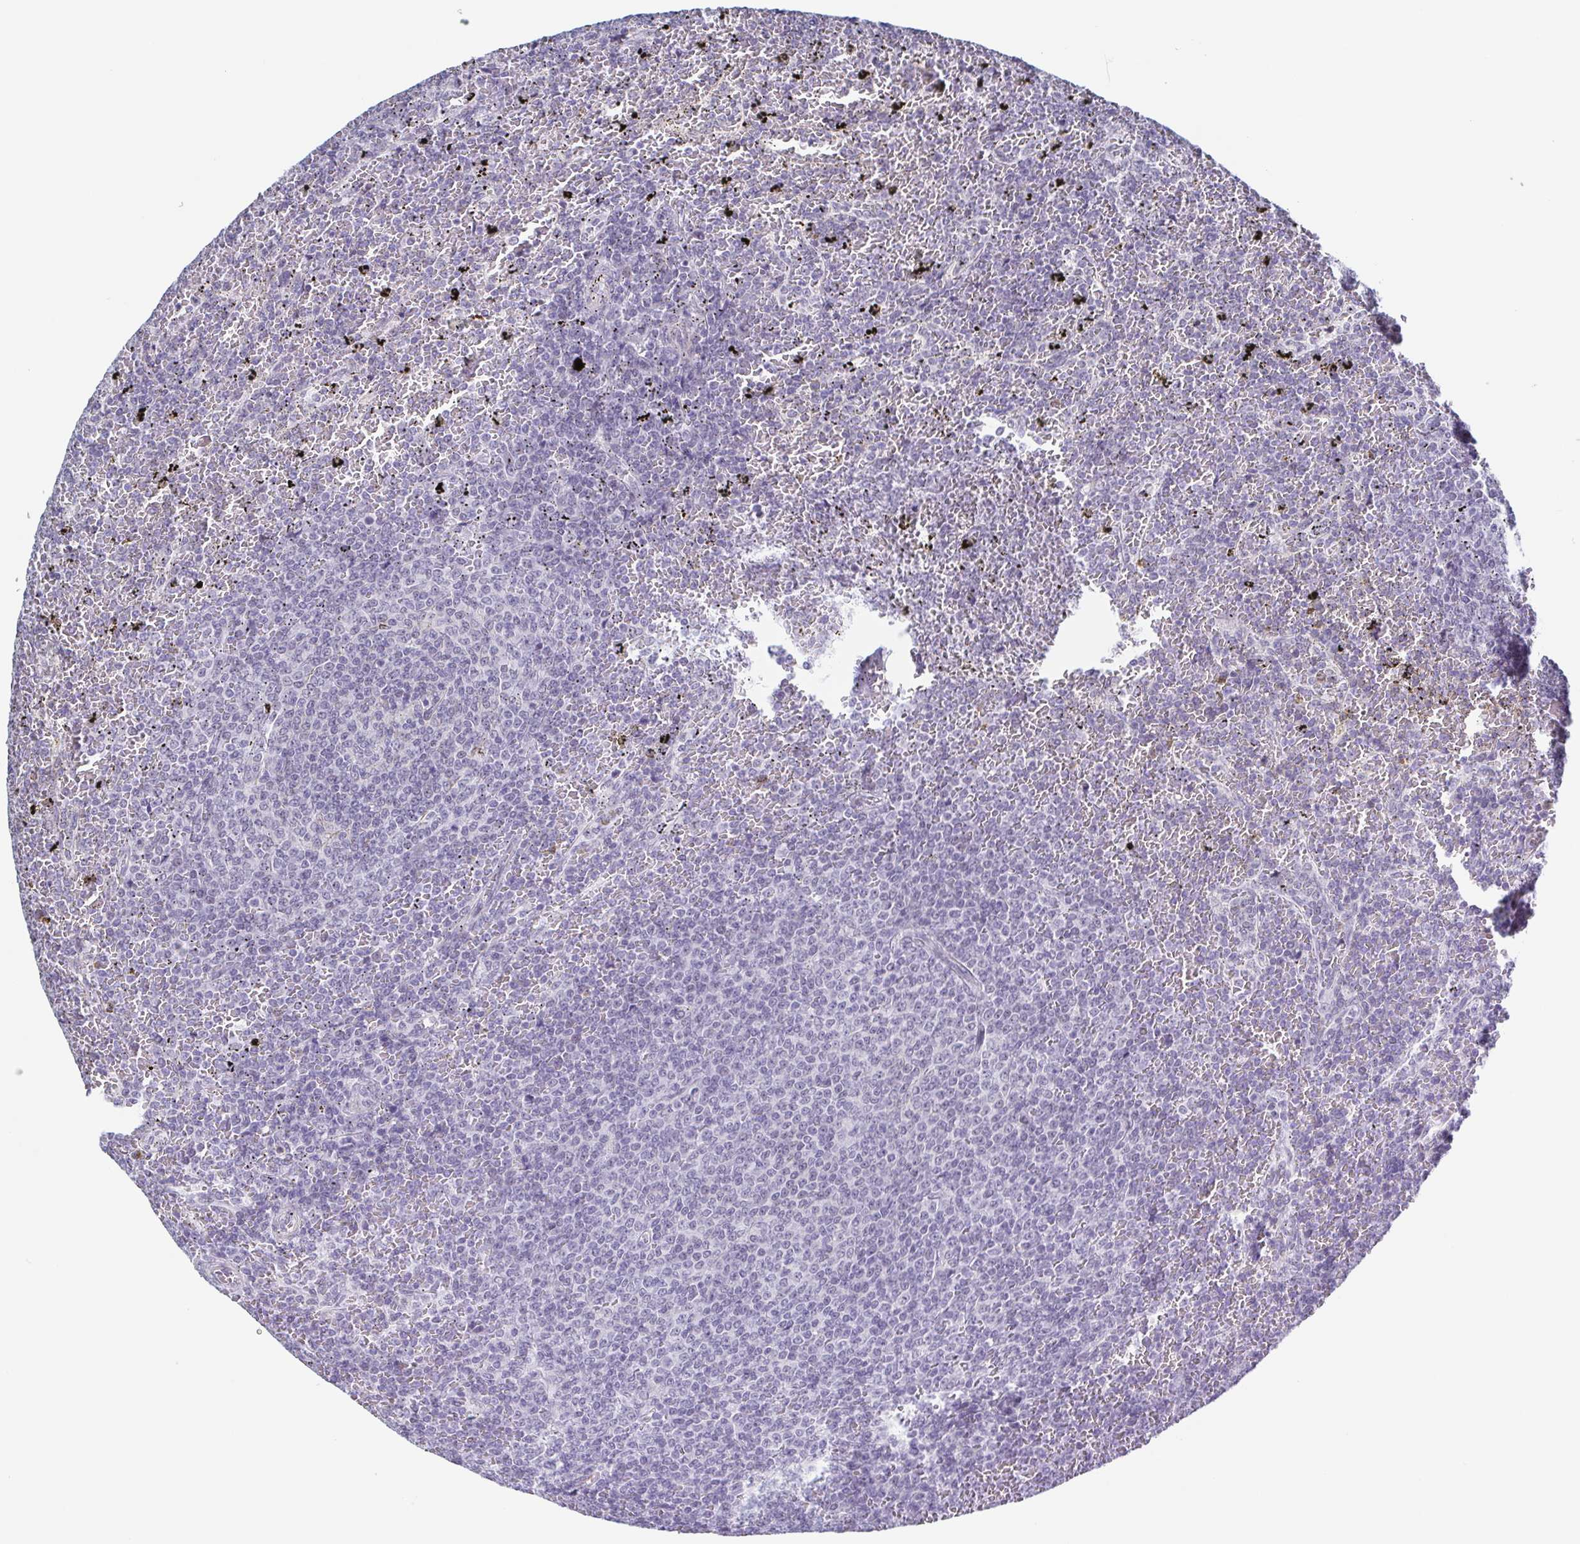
{"staining": {"intensity": "negative", "quantity": "none", "location": "none"}, "tissue": "lymphoma", "cell_type": "Tumor cells", "image_type": "cancer", "snomed": [{"axis": "morphology", "description": "Malignant lymphoma, non-Hodgkin's type, Low grade"}, {"axis": "topography", "description": "Spleen"}], "caption": "Immunohistochemistry (IHC) histopathology image of malignant lymphoma, non-Hodgkin's type (low-grade) stained for a protein (brown), which displays no expression in tumor cells. Nuclei are stained in blue.", "gene": "TMEM92", "patient": {"sex": "female", "age": 77}}